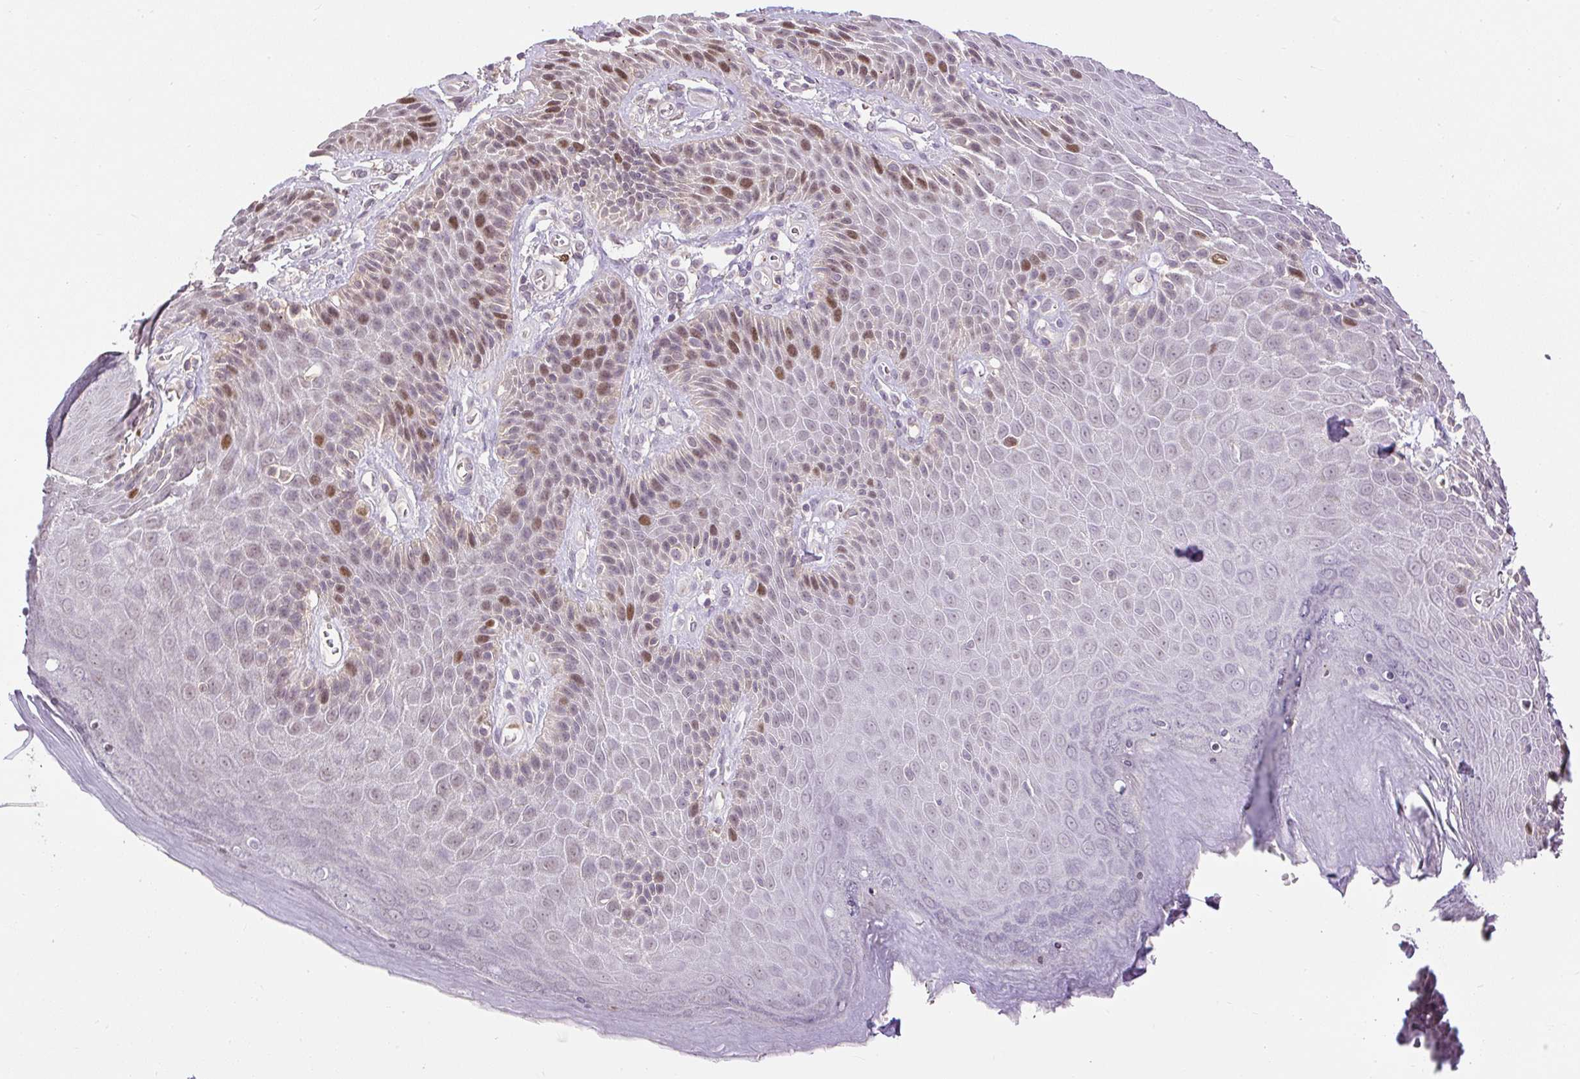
{"staining": {"intensity": "moderate", "quantity": "25%-75%", "location": "nuclear"}, "tissue": "skin", "cell_type": "Epidermal cells", "image_type": "normal", "snomed": [{"axis": "morphology", "description": "Normal tissue, NOS"}, {"axis": "topography", "description": "Anal"}, {"axis": "topography", "description": "Peripheral nerve tissue"}], "caption": "Immunohistochemistry (IHC) staining of normal skin, which reveals medium levels of moderate nuclear staining in about 25%-75% of epidermal cells indicating moderate nuclear protein positivity. The staining was performed using DAB (brown) for protein detection and nuclei were counterstained in hematoxylin (blue).", "gene": "RACGAP1", "patient": {"sex": "male", "age": 53}}